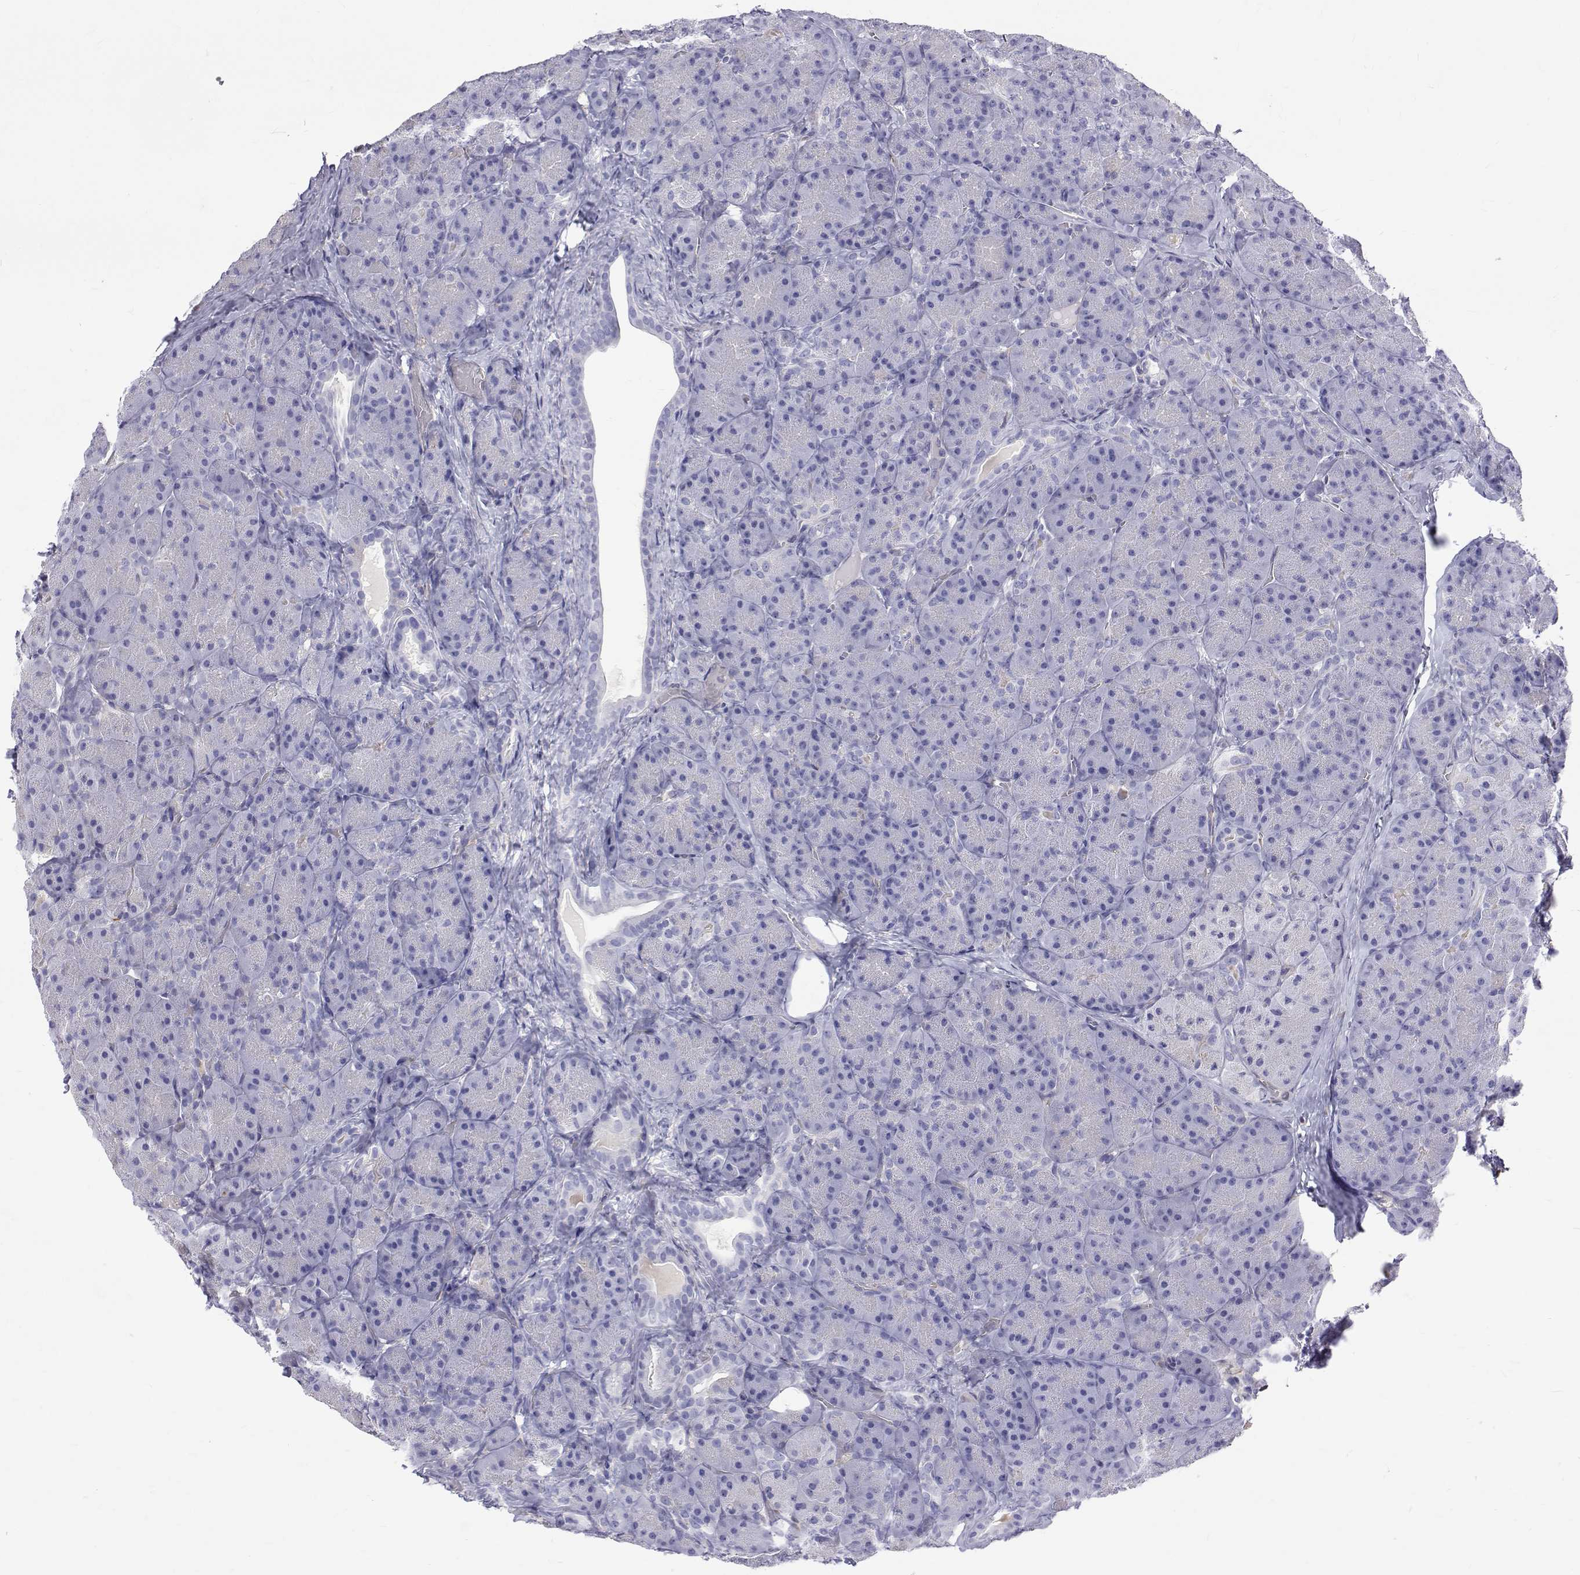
{"staining": {"intensity": "negative", "quantity": "none", "location": "none"}, "tissue": "pancreas", "cell_type": "Exocrine glandular cells", "image_type": "normal", "snomed": [{"axis": "morphology", "description": "Normal tissue, NOS"}, {"axis": "topography", "description": "Pancreas"}], "caption": "Immunohistochemistry (IHC) photomicrograph of normal human pancreas stained for a protein (brown), which demonstrates no positivity in exocrine glandular cells.", "gene": "OPRPN", "patient": {"sex": "male", "age": 57}}